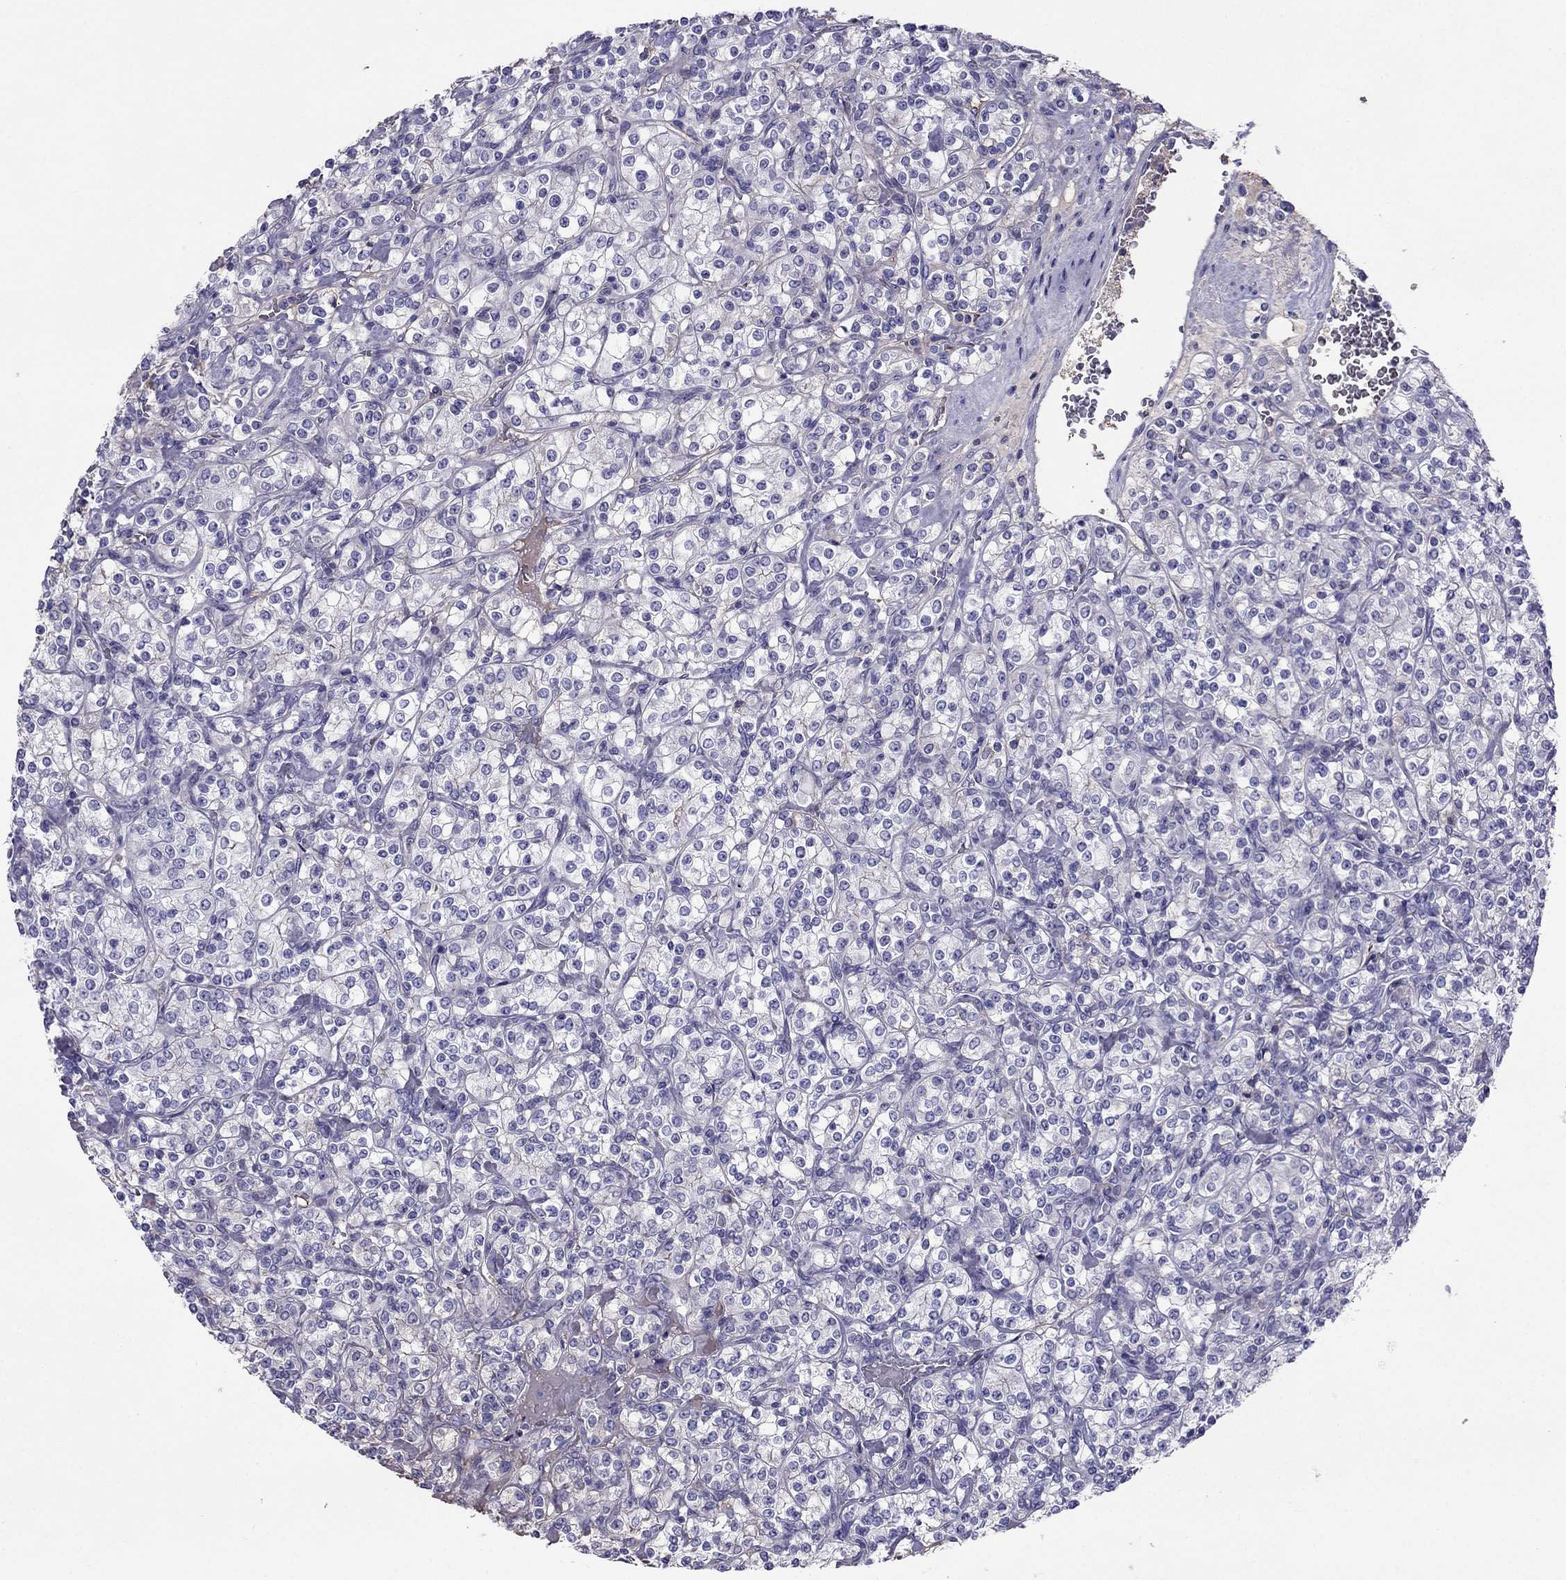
{"staining": {"intensity": "negative", "quantity": "none", "location": "none"}, "tissue": "renal cancer", "cell_type": "Tumor cells", "image_type": "cancer", "snomed": [{"axis": "morphology", "description": "Adenocarcinoma, NOS"}, {"axis": "topography", "description": "Kidney"}], "caption": "IHC micrograph of adenocarcinoma (renal) stained for a protein (brown), which reveals no expression in tumor cells.", "gene": "TBC1D21", "patient": {"sex": "male", "age": 77}}